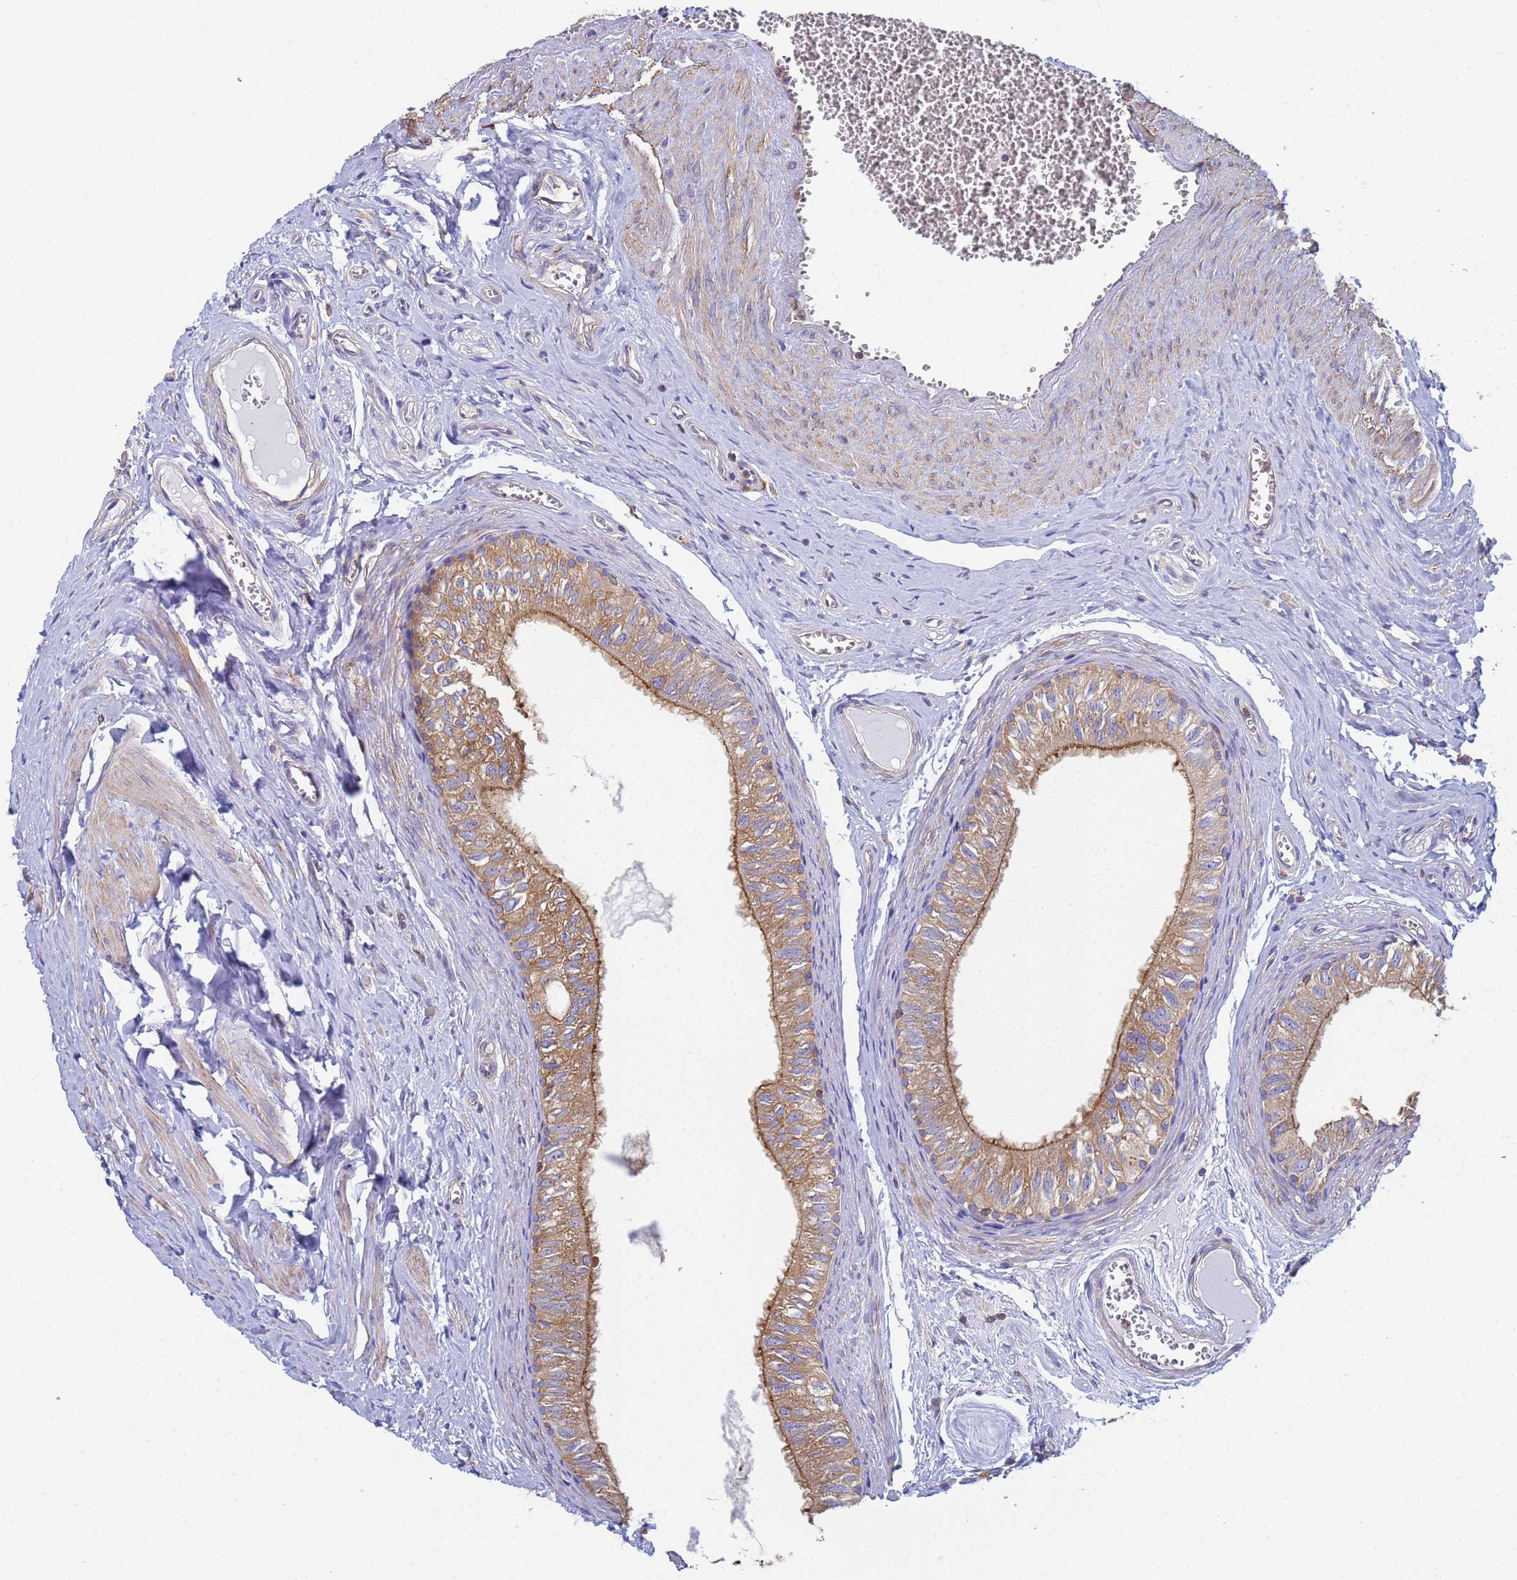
{"staining": {"intensity": "moderate", "quantity": ">75%", "location": "cytoplasmic/membranous"}, "tissue": "epididymis", "cell_type": "Glandular cells", "image_type": "normal", "snomed": [{"axis": "morphology", "description": "Normal tissue, NOS"}, {"axis": "topography", "description": "Epididymis"}], "caption": "This histopathology image shows unremarkable epididymis stained with IHC to label a protein in brown. The cytoplasmic/membranous of glandular cells show moderate positivity for the protein. Nuclei are counter-stained blue.", "gene": "ZNG1A", "patient": {"sex": "male", "age": 42}}